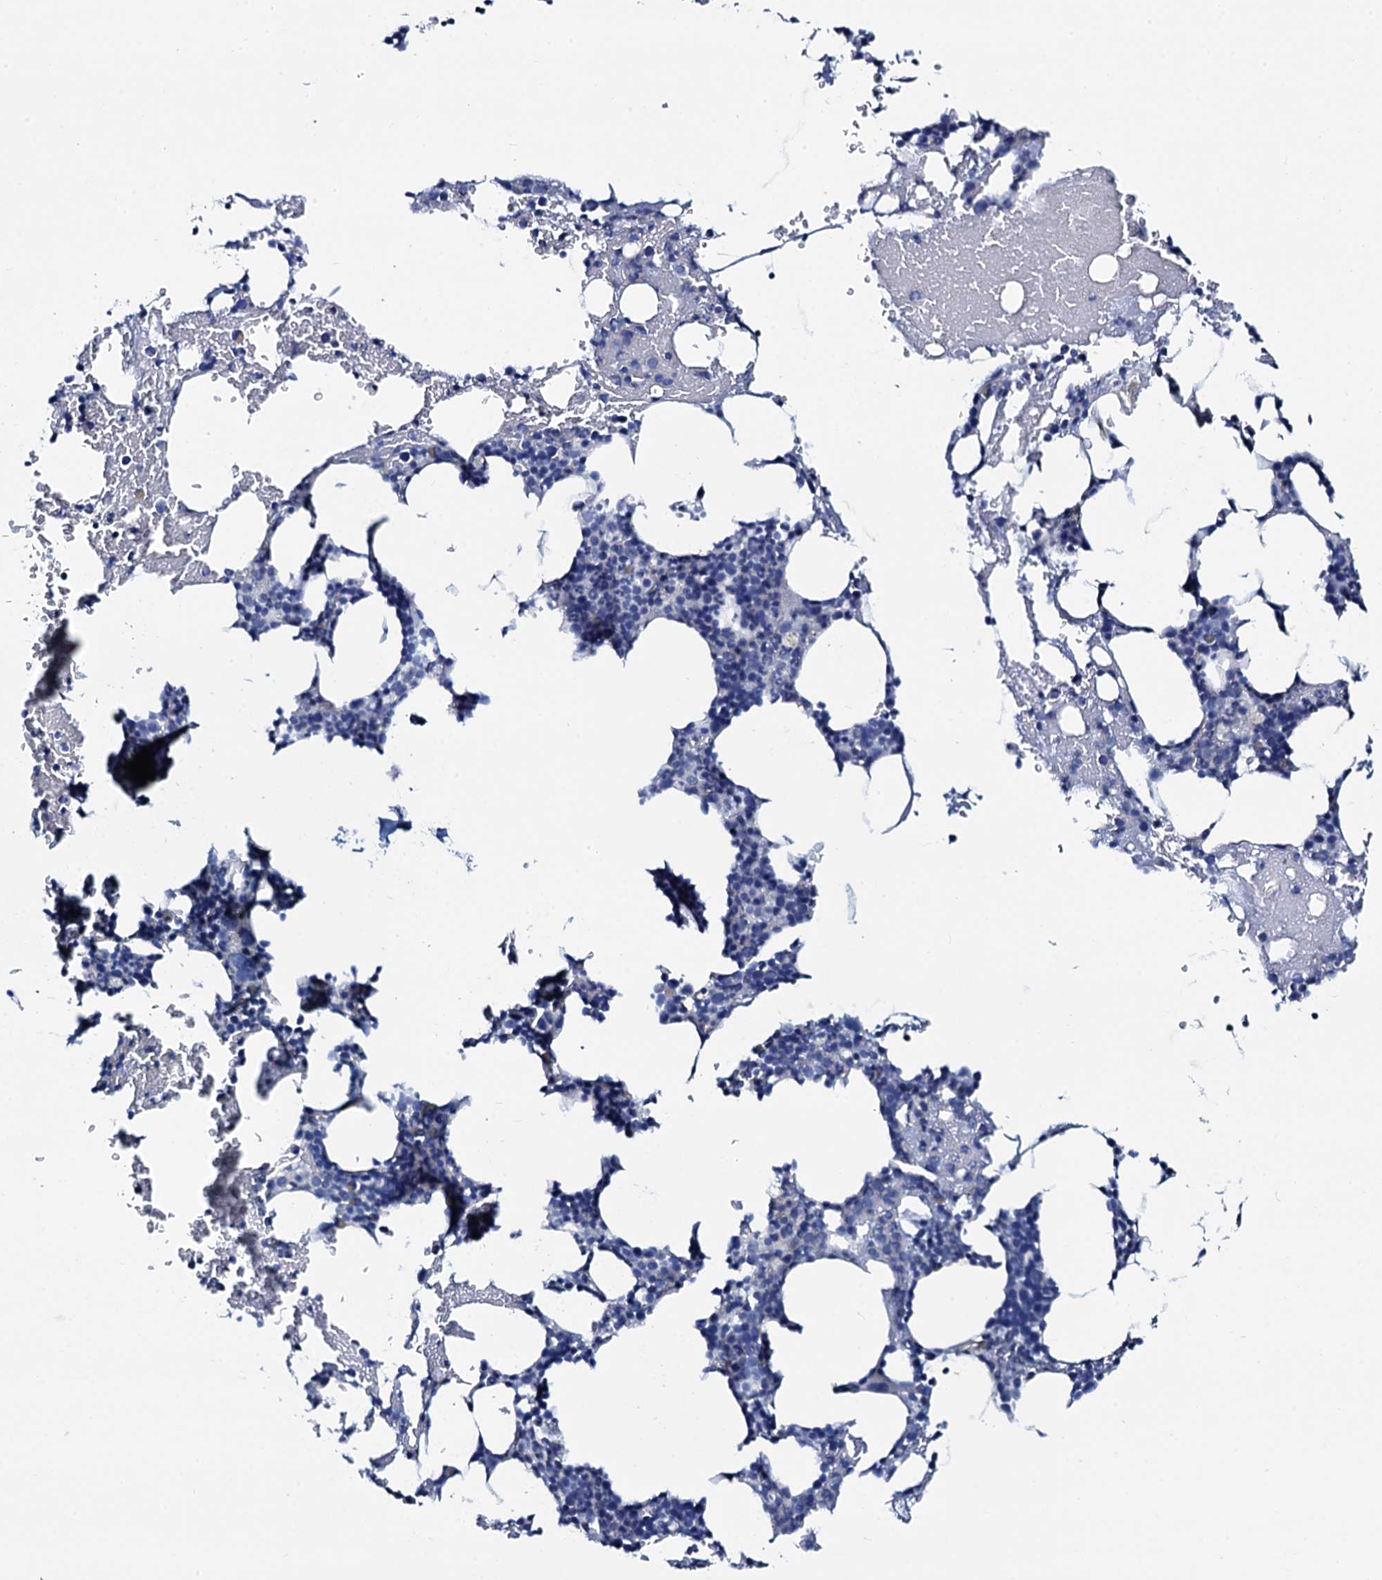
{"staining": {"intensity": "negative", "quantity": "none", "location": "none"}, "tissue": "bone marrow", "cell_type": "Hematopoietic cells", "image_type": "normal", "snomed": [{"axis": "morphology", "description": "Normal tissue, NOS"}, {"axis": "morphology", "description": "Inflammation, NOS"}, {"axis": "topography", "description": "Bone marrow"}], "caption": "High magnification brightfield microscopy of unremarkable bone marrow stained with DAB (brown) and counterstained with hematoxylin (blue): hematopoietic cells show no significant positivity.", "gene": "GYS2", "patient": {"sex": "male", "age": 41}}